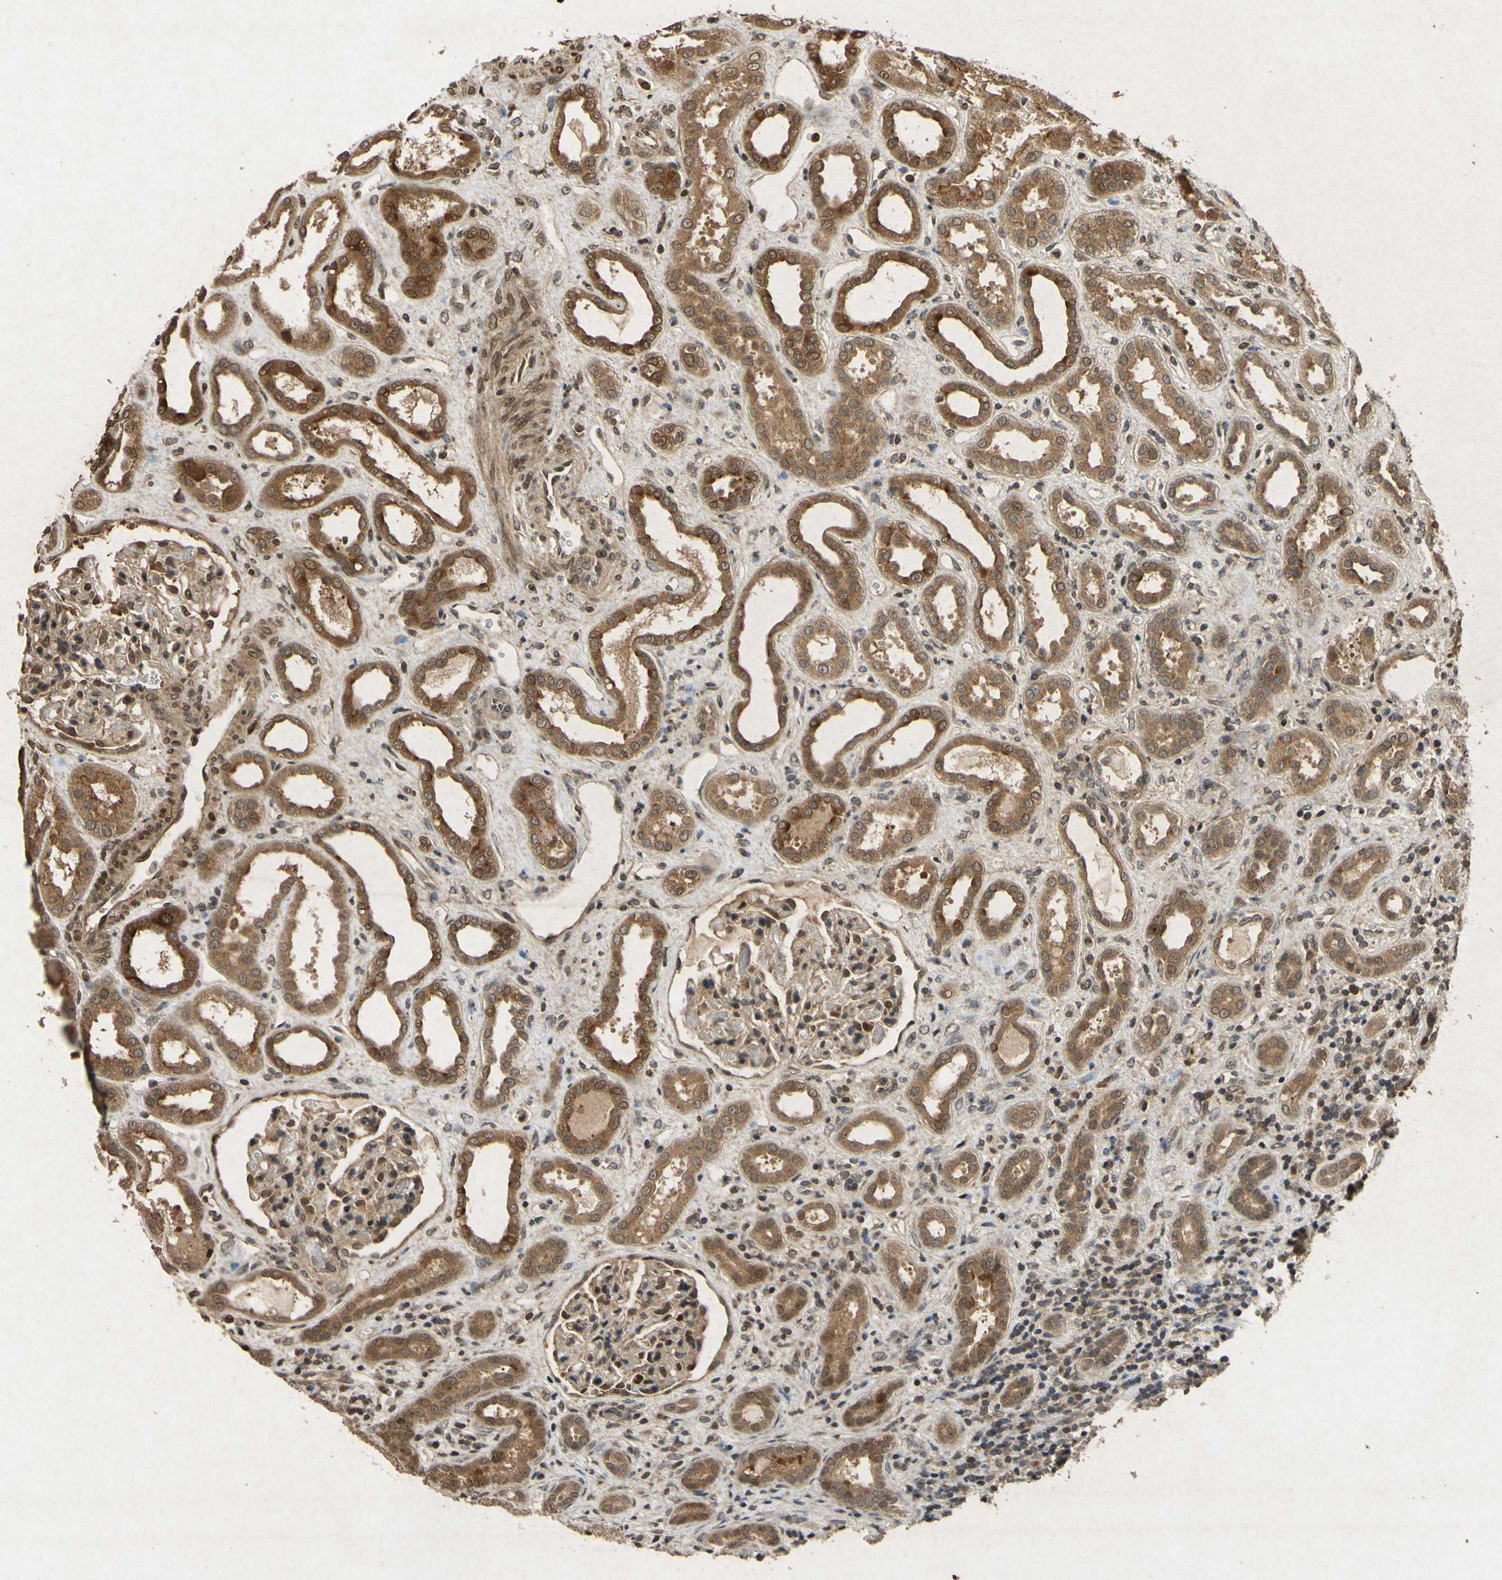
{"staining": {"intensity": "moderate", "quantity": ">75%", "location": "cytoplasmic/membranous,nuclear"}, "tissue": "kidney", "cell_type": "Cells in glomeruli", "image_type": "normal", "snomed": [{"axis": "morphology", "description": "Normal tissue, NOS"}, {"axis": "topography", "description": "Kidney"}], "caption": "High-magnification brightfield microscopy of benign kidney stained with DAB (3,3'-diaminobenzidine) (brown) and counterstained with hematoxylin (blue). cells in glomeruli exhibit moderate cytoplasmic/membranous,nuclear expression is appreciated in approximately>75% of cells. (brown staining indicates protein expression, while blue staining denotes nuclei).", "gene": "ATP6V1H", "patient": {"sex": "male", "age": 59}}